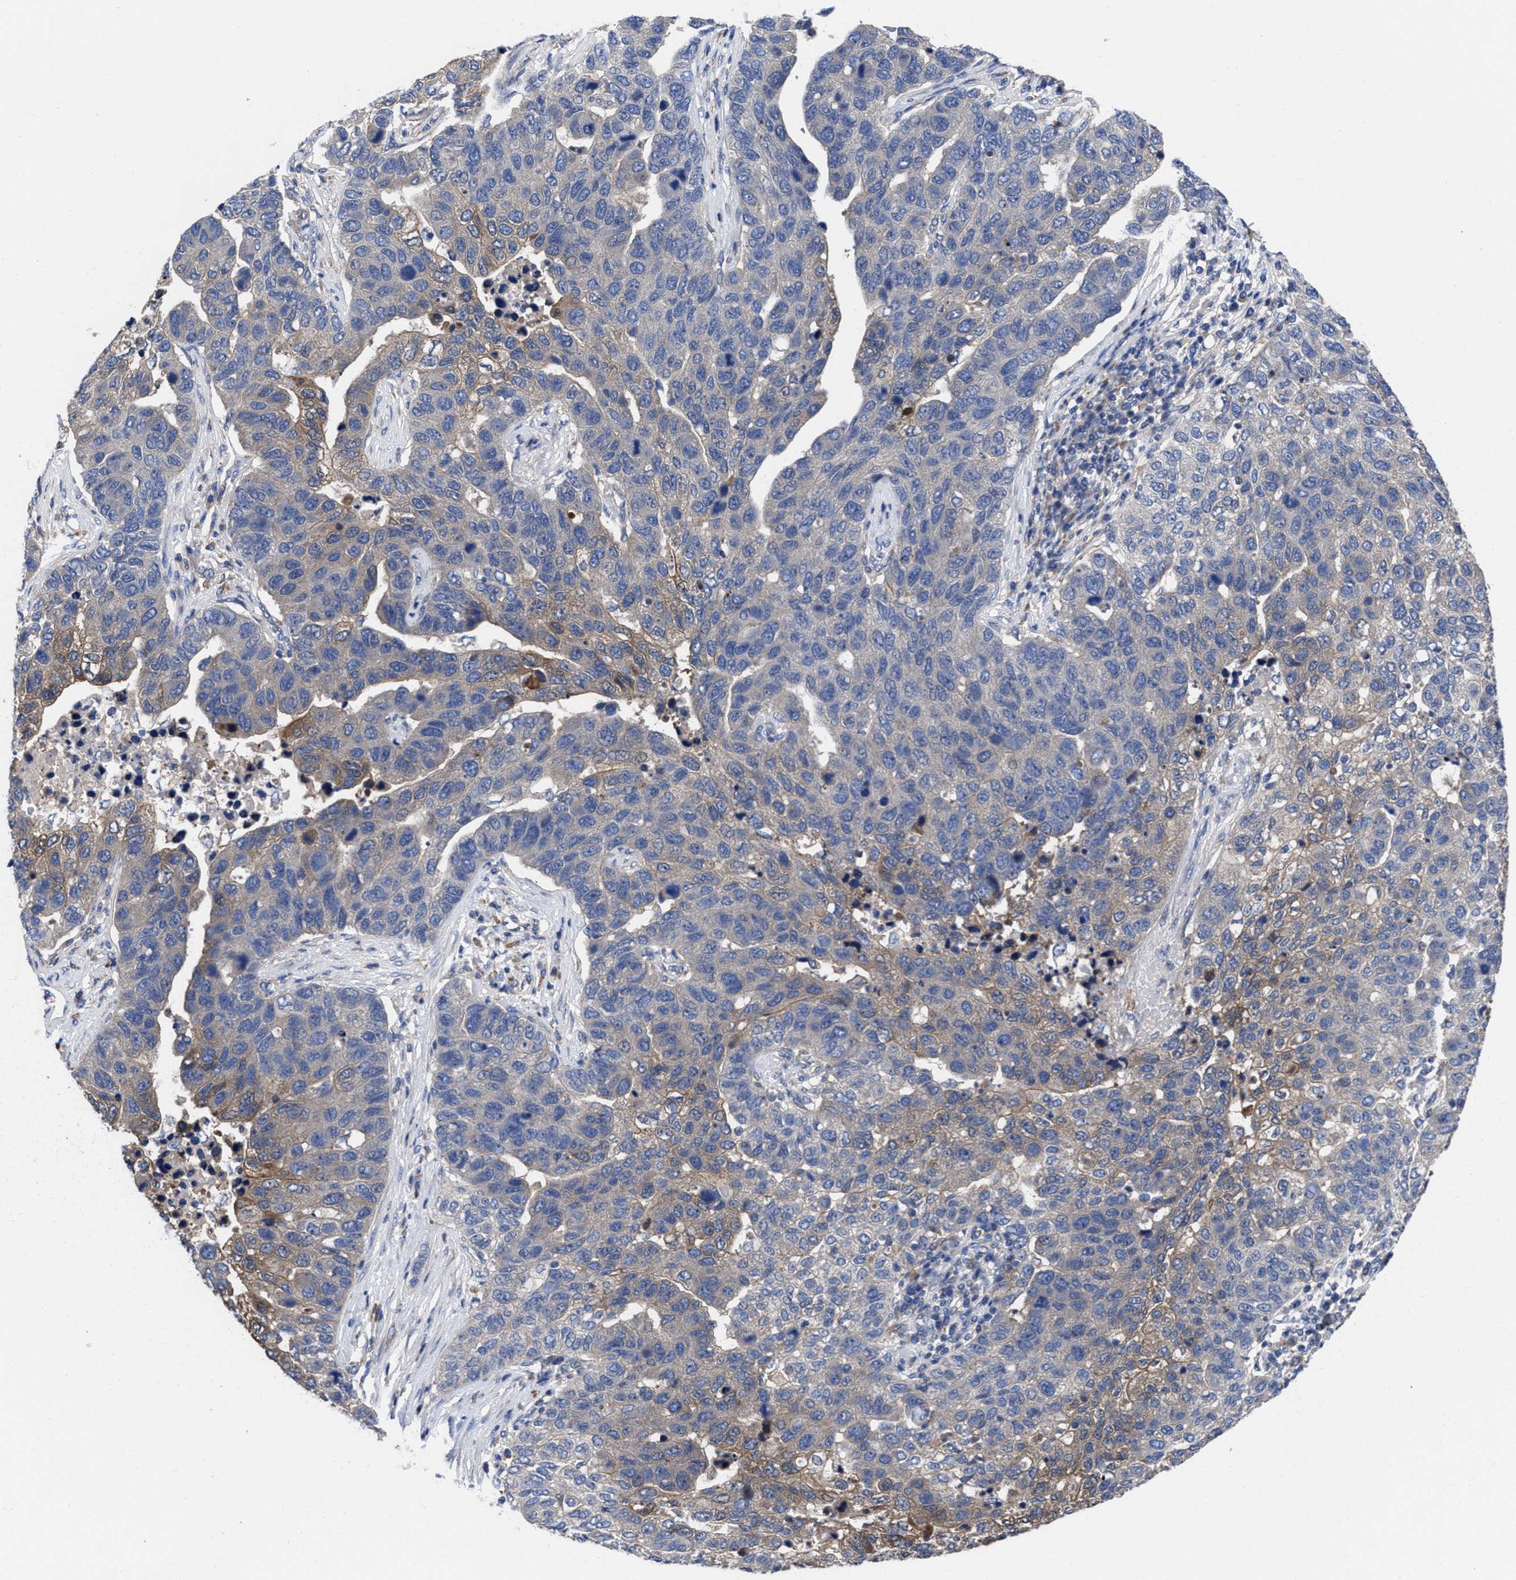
{"staining": {"intensity": "weak", "quantity": "25%-75%", "location": "cytoplasmic/membranous"}, "tissue": "pancreatic cancer", "cell_type": "Tumor cells", "image_type": "cancer", "snomed": [{"axis": "morphology", "description": "Adenocarcinoma, NOS"}, {"axis": "topography", "description": "Pancreas"}], "caption": "Weak cytoplasmic/membranous staining for a protein is seen in approximately 25%-75% of tumor cells of adenocarcinoma (pancreatic) using immunohistochemistry.", "gene": "TXNDC17", "patient": {"sex": "female", "age": 61}}